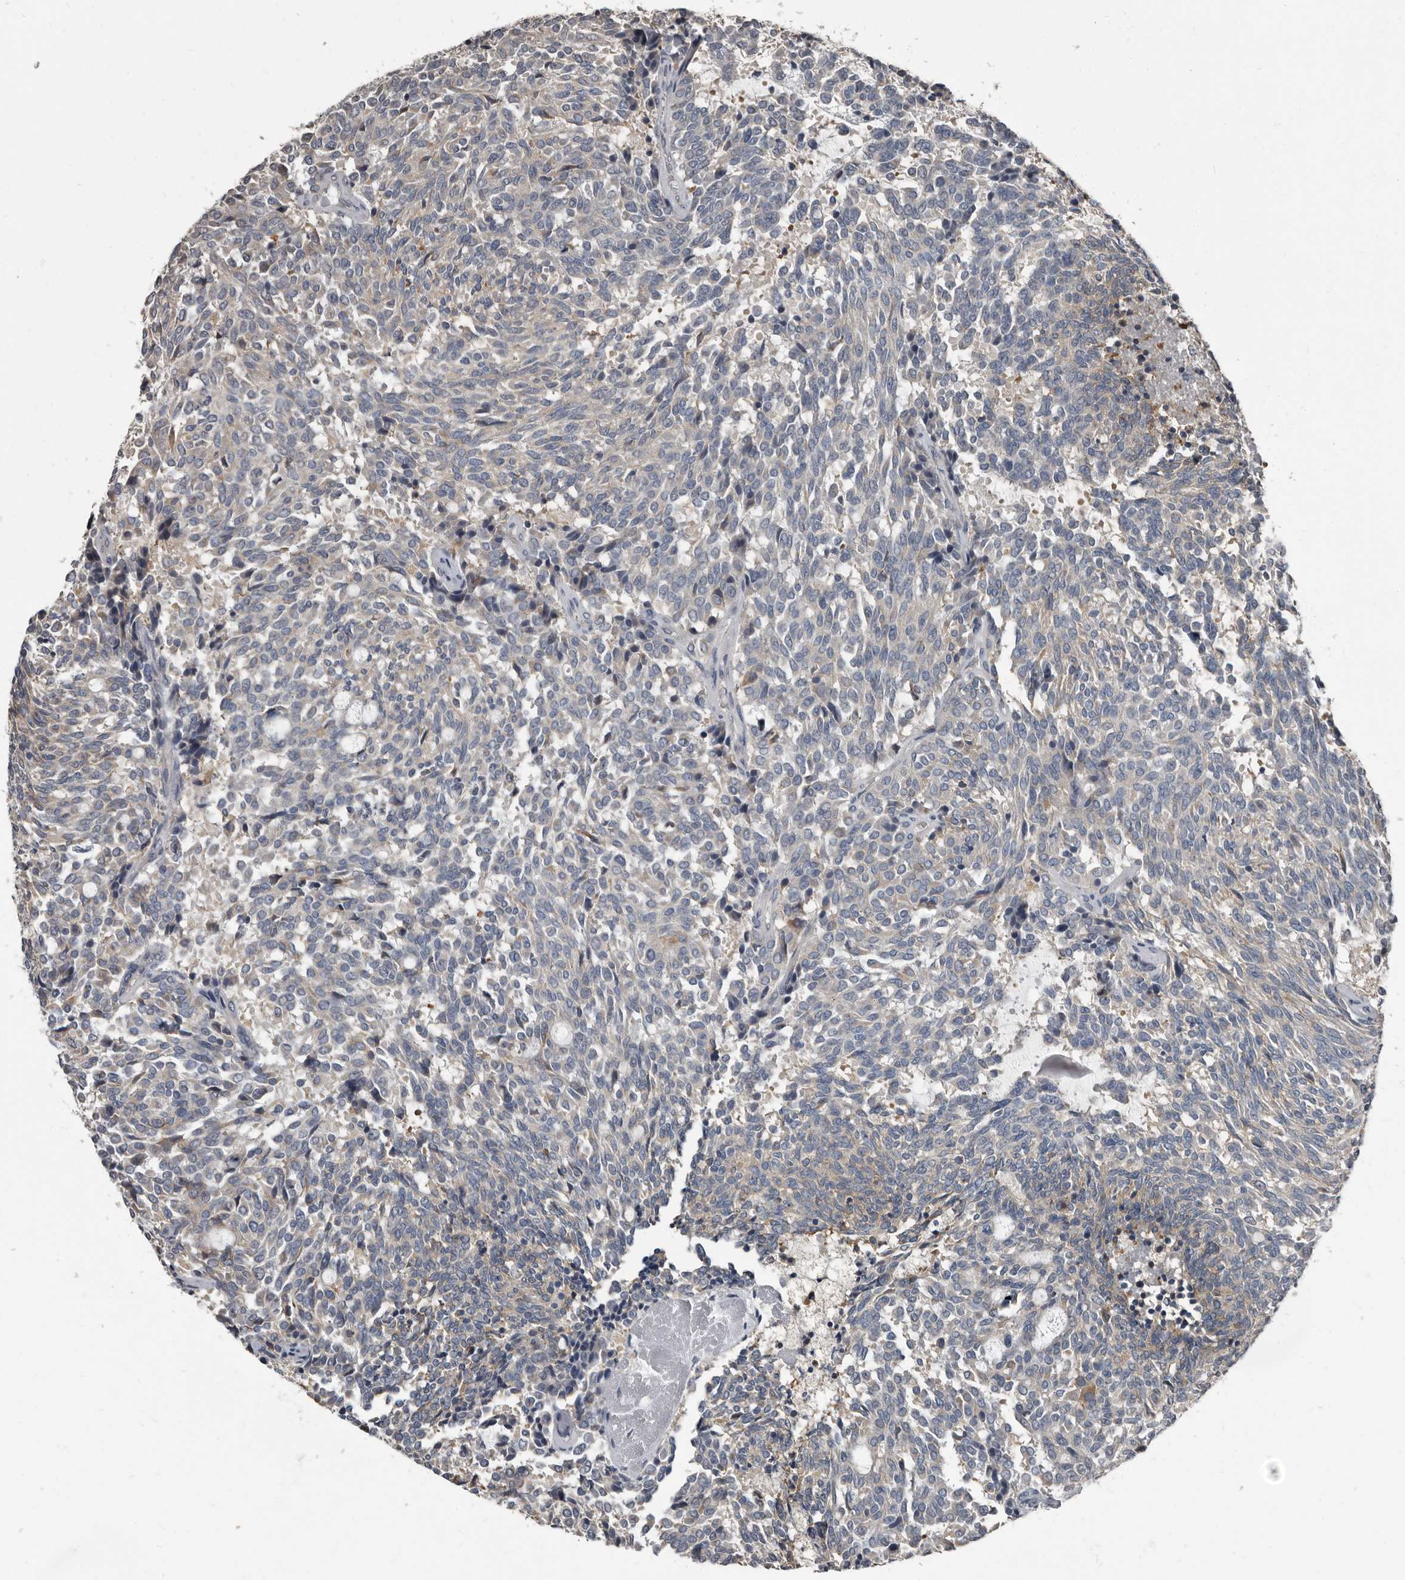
{"staining": {"intensity": "weak", "quantity": "<25%", "location": "cytoplasmic/membranous"}, "tissue": "carcinoid", "cell_type": "Tumor cells", "image_type": "cancer", "snomed": [{"axis": "morphology", "description": "Carcinoid, malignant, NOS"}, {"axis": "topography", "description": "Pancreas"}], "caption": "A high-resolution photomicrograph shows immunohistochemistry (IHC) staining of malignant carcinoid, which displays no significant positivity in tumor cells.", "gene": "TPD52L1", "patient": {"sex": "female", "age": 54}}